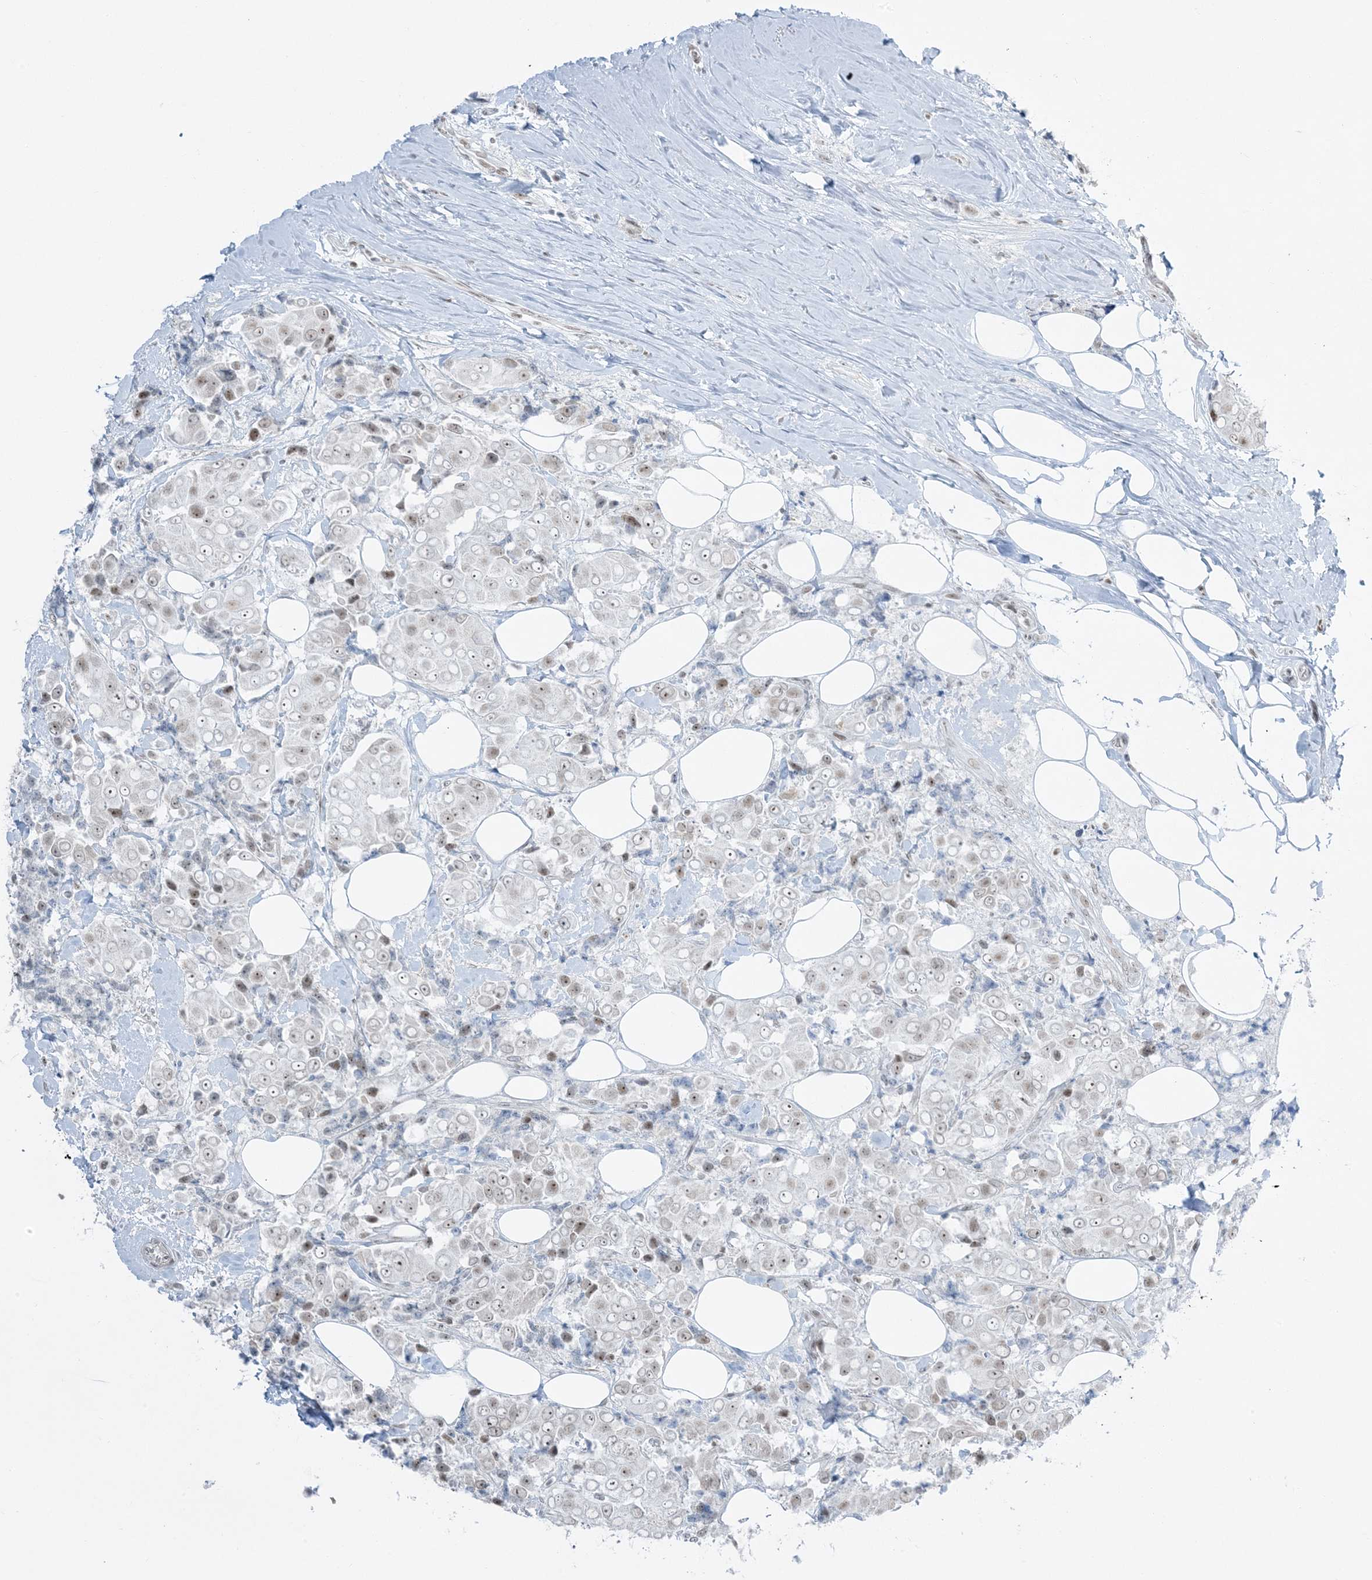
{"staining": {"intensity": "weak", "quantity": "25%-75%", "location": "nuclear"}, "tissue": "breast cancer", "cell_type": "Tumor cells", "image_type": "cancer", "snomed": [{"axis": "morphology", "description": "Normal tissue, NOS"}, {"axis": "morphology", "description": "Duct carcinoma"}, {"axis": "topography", "description": "Breast"}], "caption": "Human infiltrating ductal carcinoma (breast) stained with a brown dye shows weak nuclear positive staining in approximately 25%-75% of tumor cells.", "gene": "ZNF787", "patient": {"sex": "female", "age": 39}}